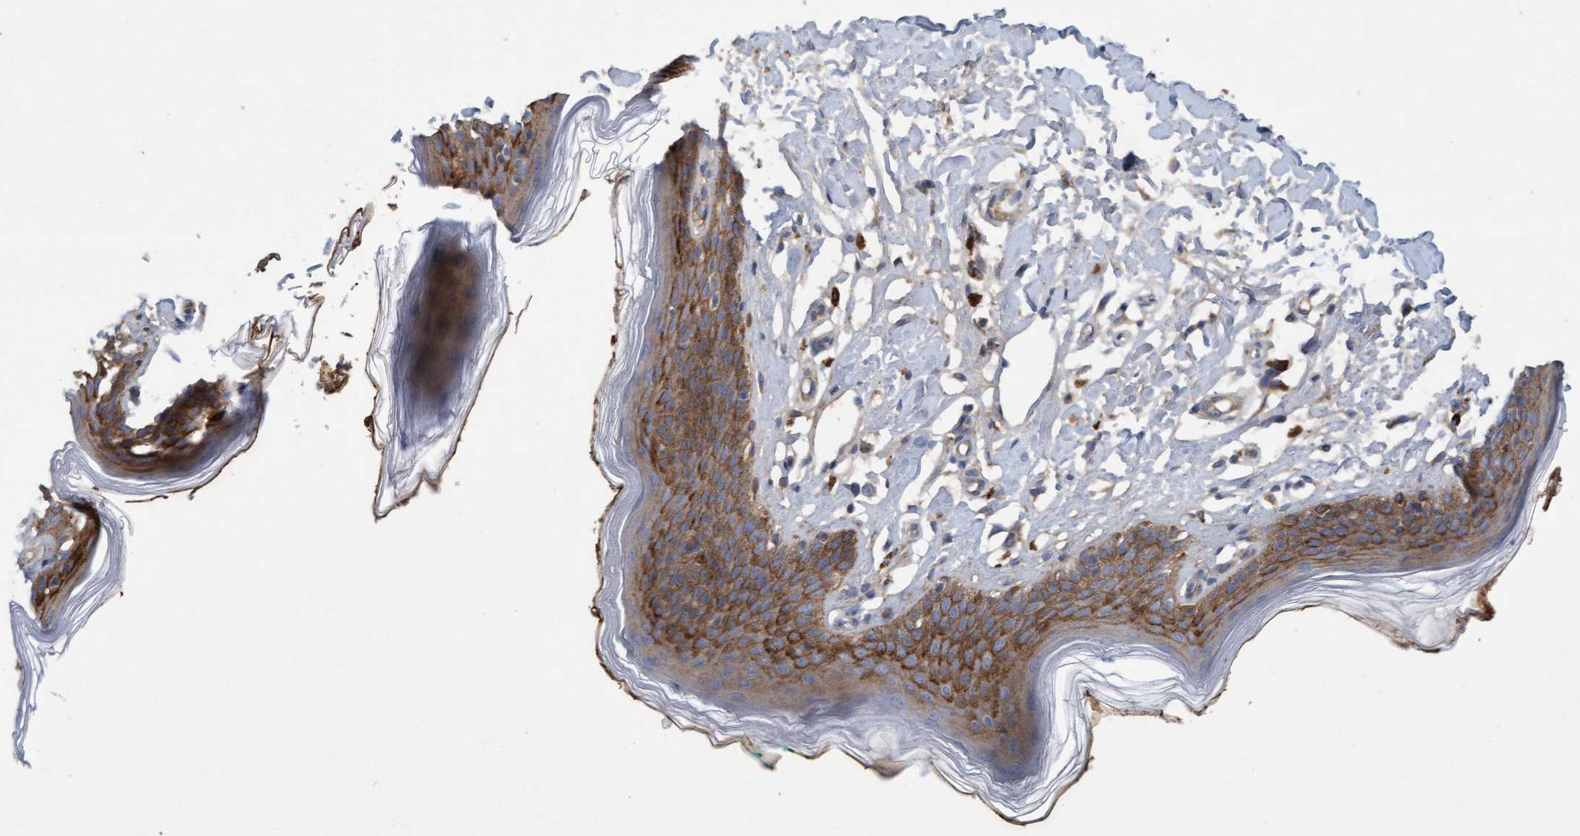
{"staining": {"intensity": "moderate", "quantity": ">75%", "location": "cytoplasmic/membranous"}, "tissue": "skin", "cell_type": "Epidermal cells", "image_type": "normal", "snomed": [{"axis": "morphology", "description": "Normal tissue, NOS"}, {"axis": "topography", "description": "Vulva"}], "caption": "Epidermal cells reveal medium levels of moderate cytoplasmic/membranous staining in approximately >75% of cells in benign skin. Ihc stains the protein in brown and the nuclei are stained blue.", "gene": "DDHD2", "patient": {"sex": "female", "age": 66}}